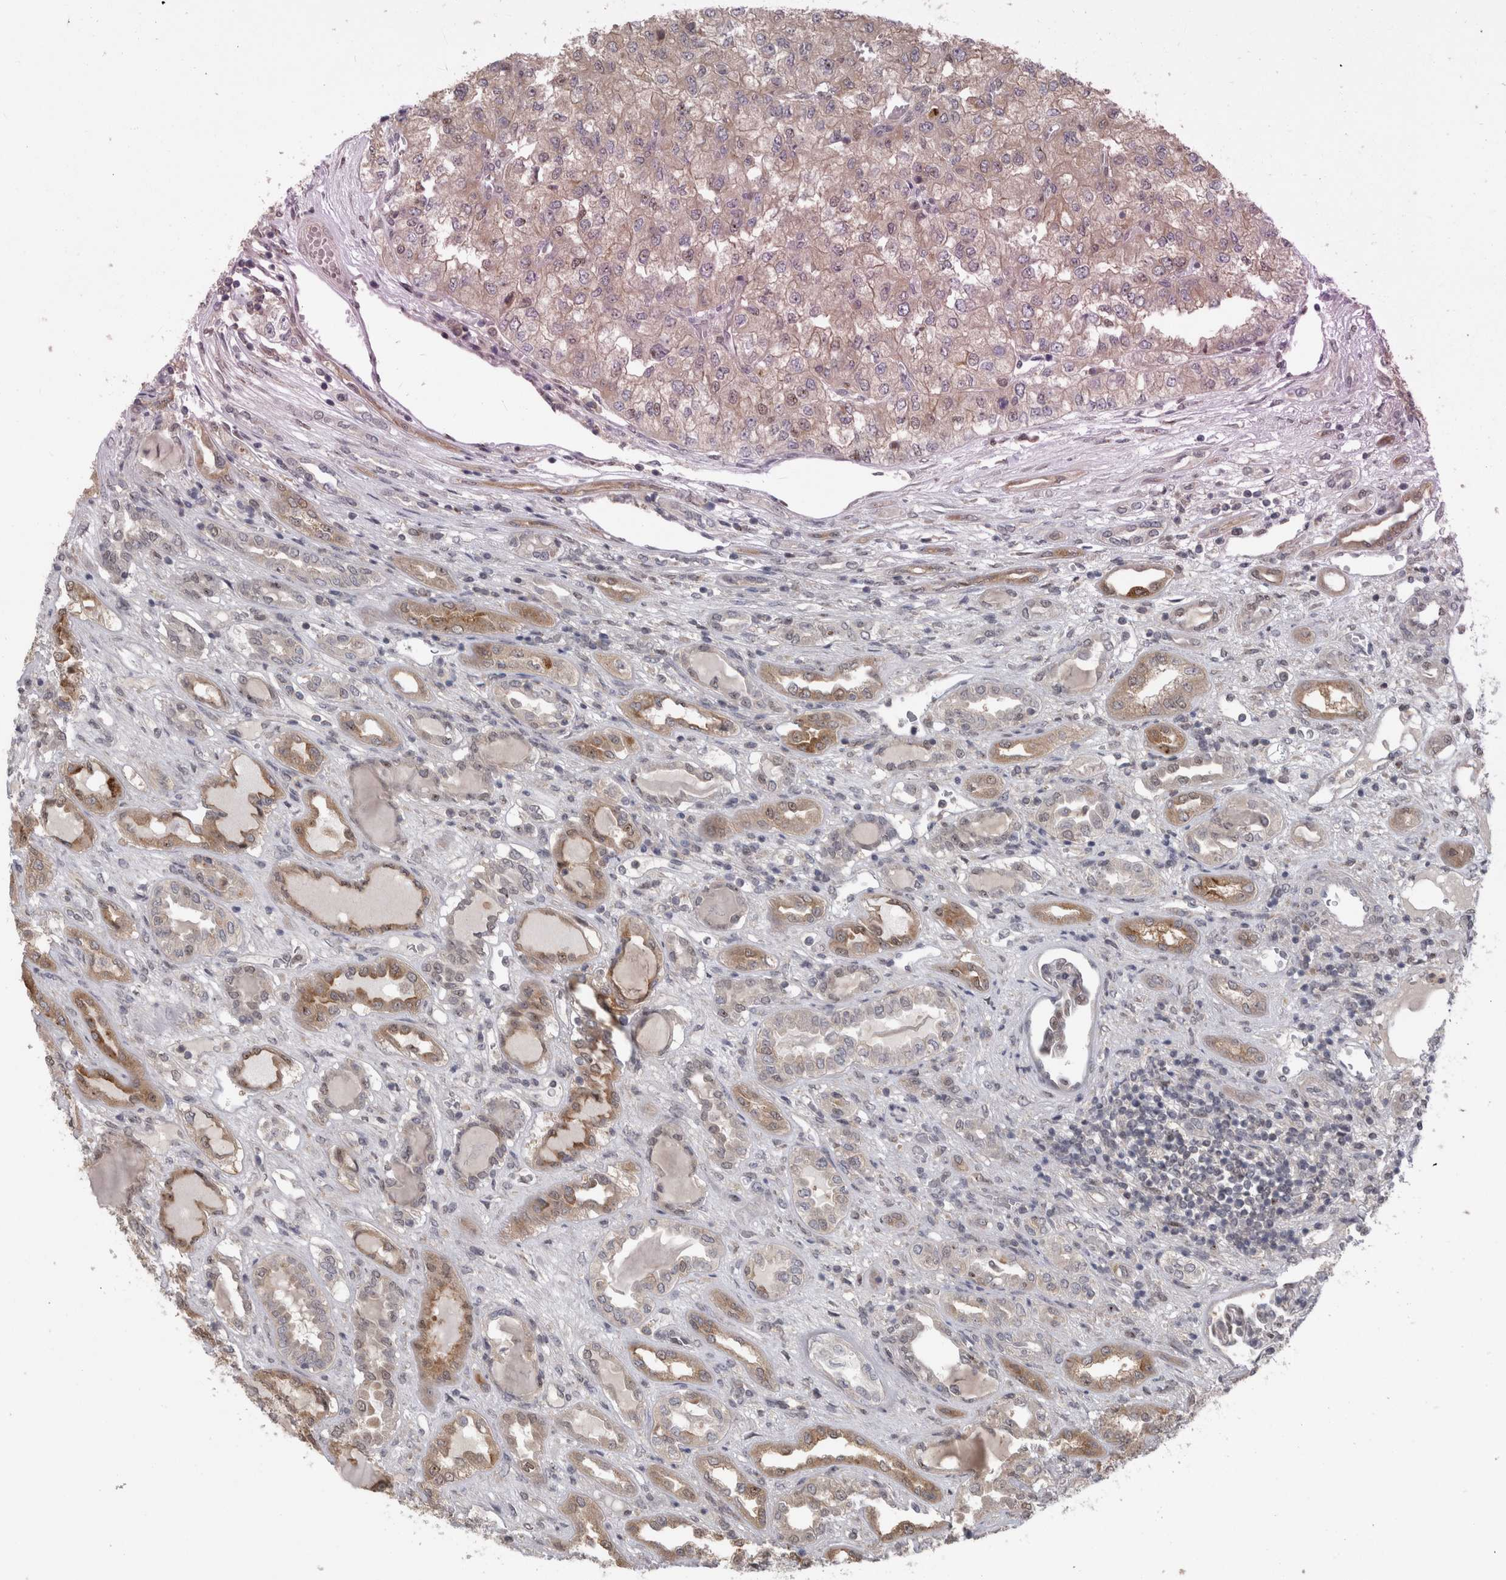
{"staining": {"intensity": "weak", "quantity": "<25%", "location": "nuclear"}, "tissue": "renal cancer", "cell_type": "Tumor cells", "image_type": "cancer", "snomed": [{"axis": "morphology", "description": "Adenocarcinoma, NOS"}, {"axis": "topography", "description": "Kidney"}], "caption": "This is a photomicrograph of IHC staining of renal adenocarcinoma, which shows no expression in tumor cells.", "gene": "PIGP", "patient": {"sex": "female", "age": 54}}